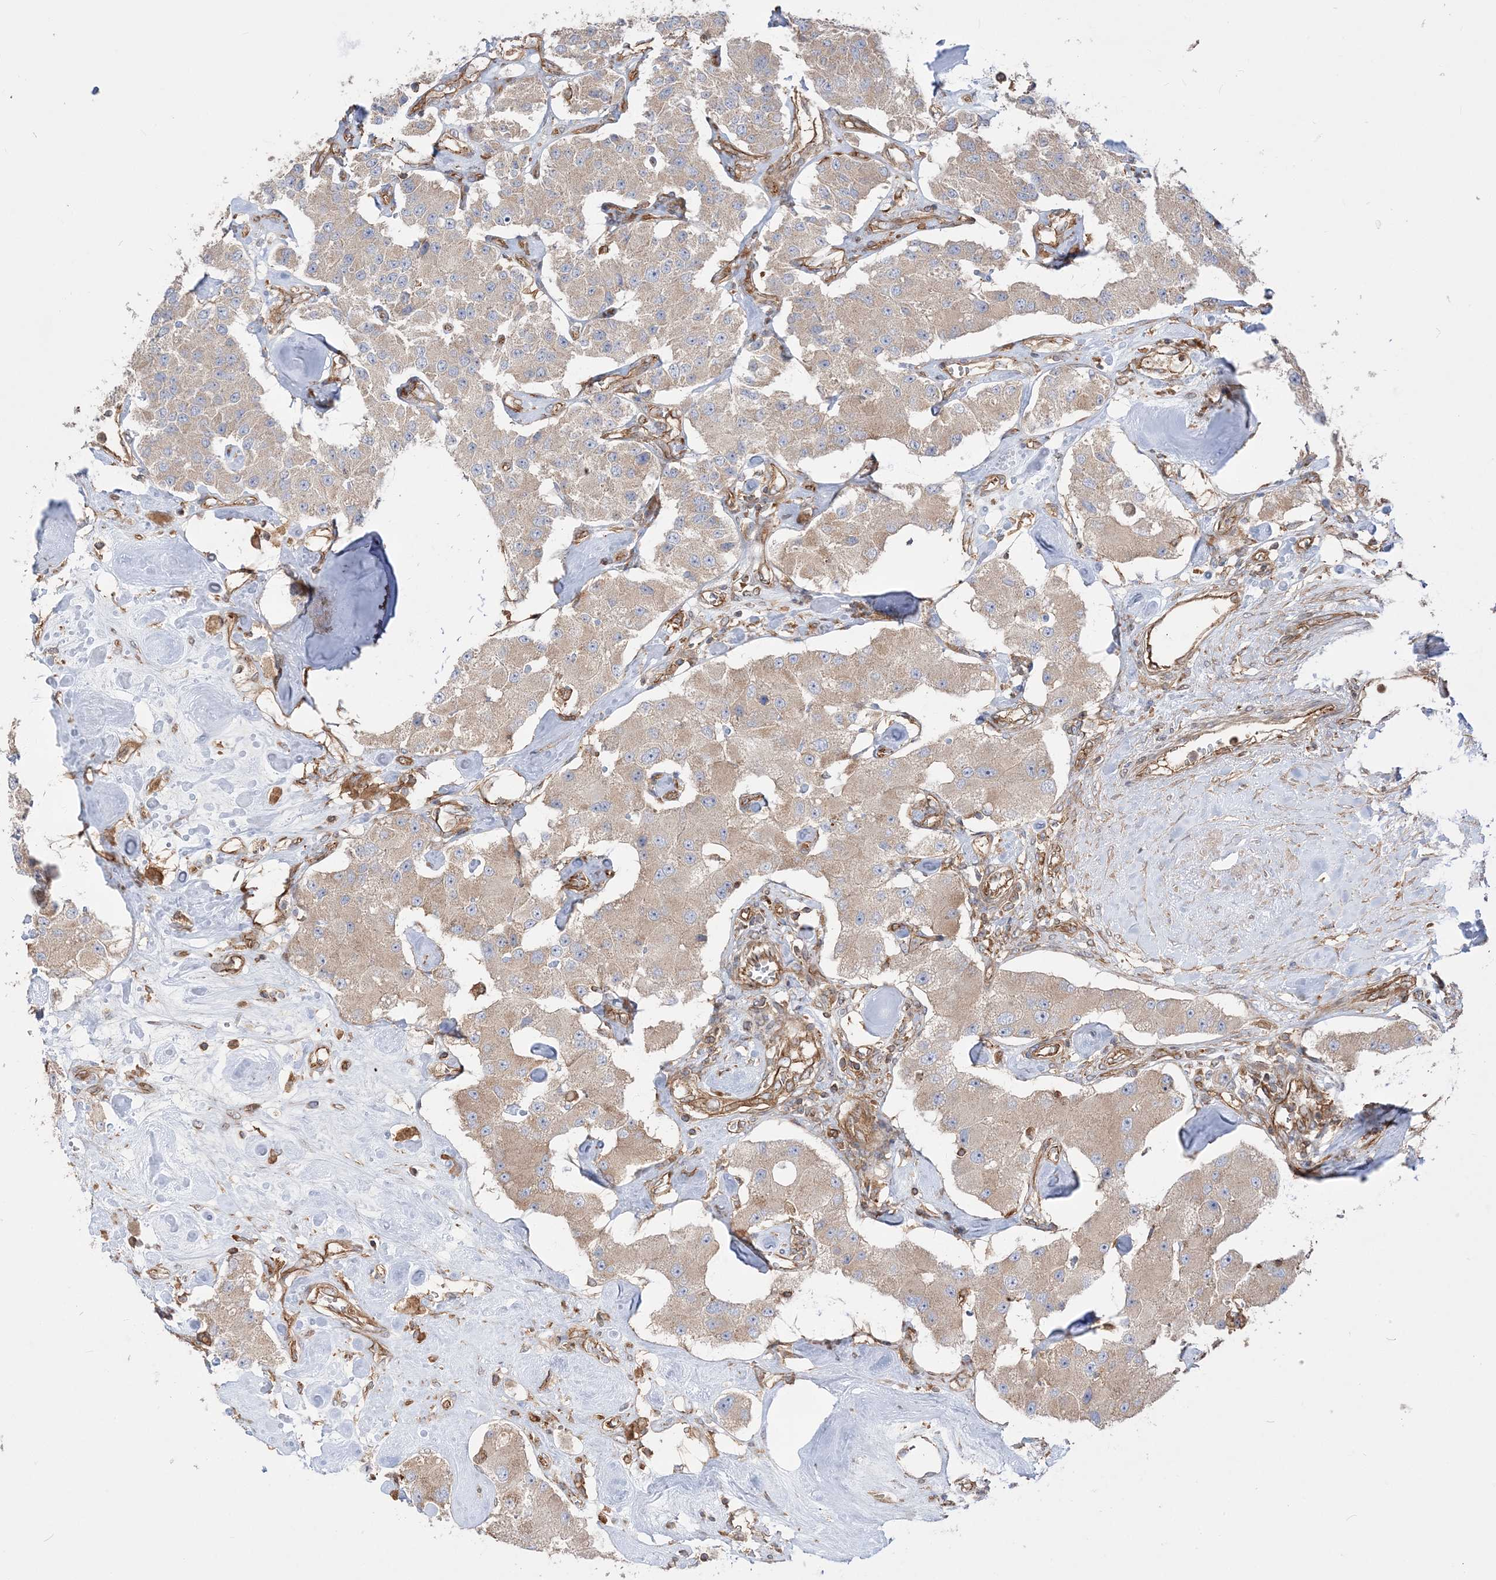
{"staining": {"intensity": "weak", "quantity": ">75%", "location": "cytoplasmic/membranous"}, "tissue": "carcinoid", "cell_type": "Tumor cells", "image_type": "cancer", "snomed": [{"axis": "morphology", "description": "Carcinoid, malignant, NOS"}, {"axis": "topography", "description": "Pancreas"}], "caption": "DAB (3,3'-diaminobenzidine) immunohistochemical staining of carcinoid (malignant) demonstrates weak cytoplasmic/membranous protein staining in about >75% of tumor cells. Ihc stains the protein in brown and the nuclei are stained blue.", "gene": "TBC1D5", "patient": {"sex": "male", "age": 41}}